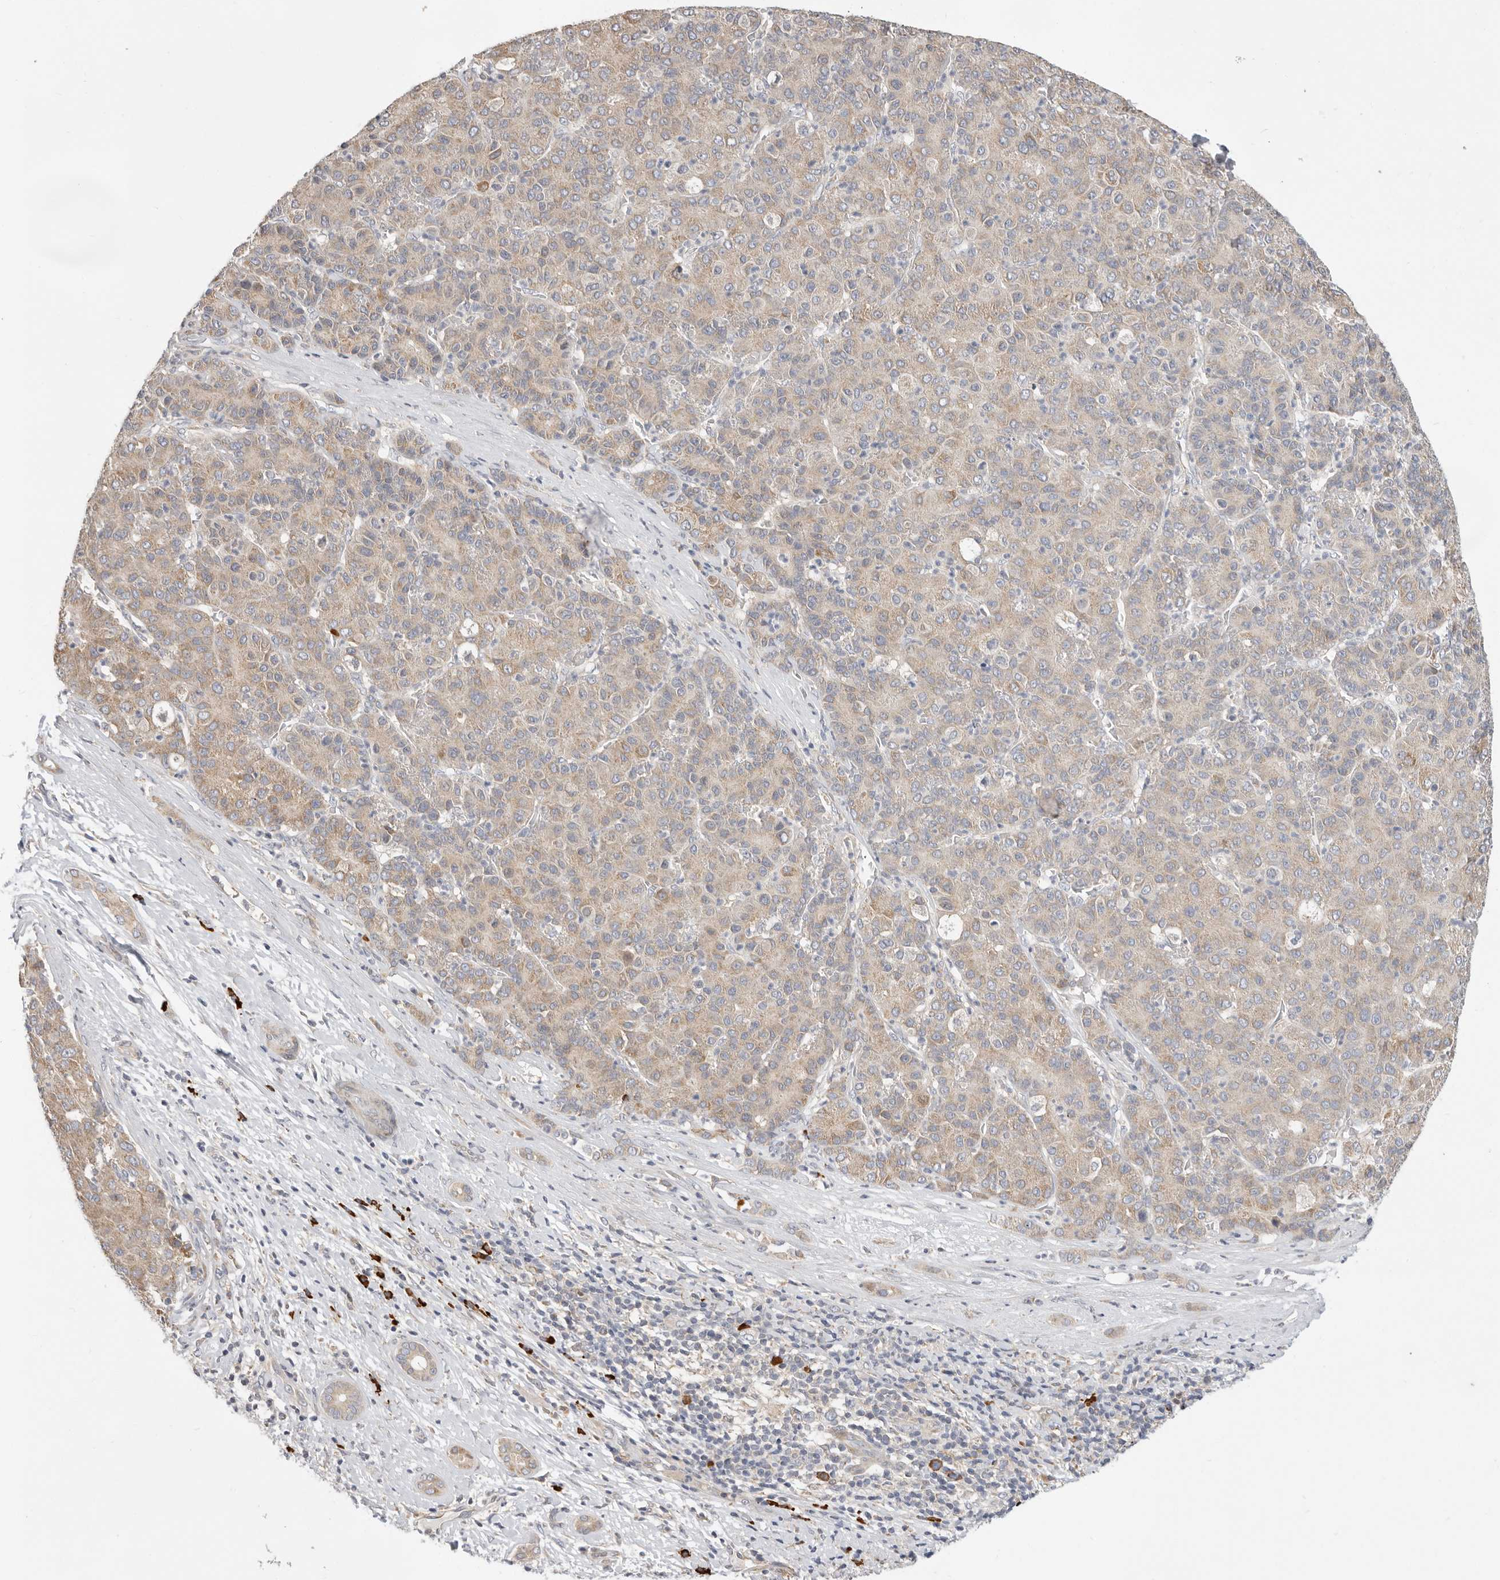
{"staining": {"intensity": "weak", "quantity": "25%-75%", "location": "cytoplasmic/membranous"}, "tissue": "liver cancer", "cell_type": "Tumor cells", "image_type": "cancer", "snomed": [{"axis": "morphology", "description": "Carcinoma, Hepatocellular, NOS"}, {"axis": "topography", "description": "Liver"}], "caption": "This micrograph displays liver cancer stained with immunohistochemistry to label a protein in brown. The cytoplasmic/membranous of tumor cells show weak positivity for the protein. Nuclei are counter-stained blue.", "gene": "USH1C", "patient": {"sex": "male", "age": 65}}